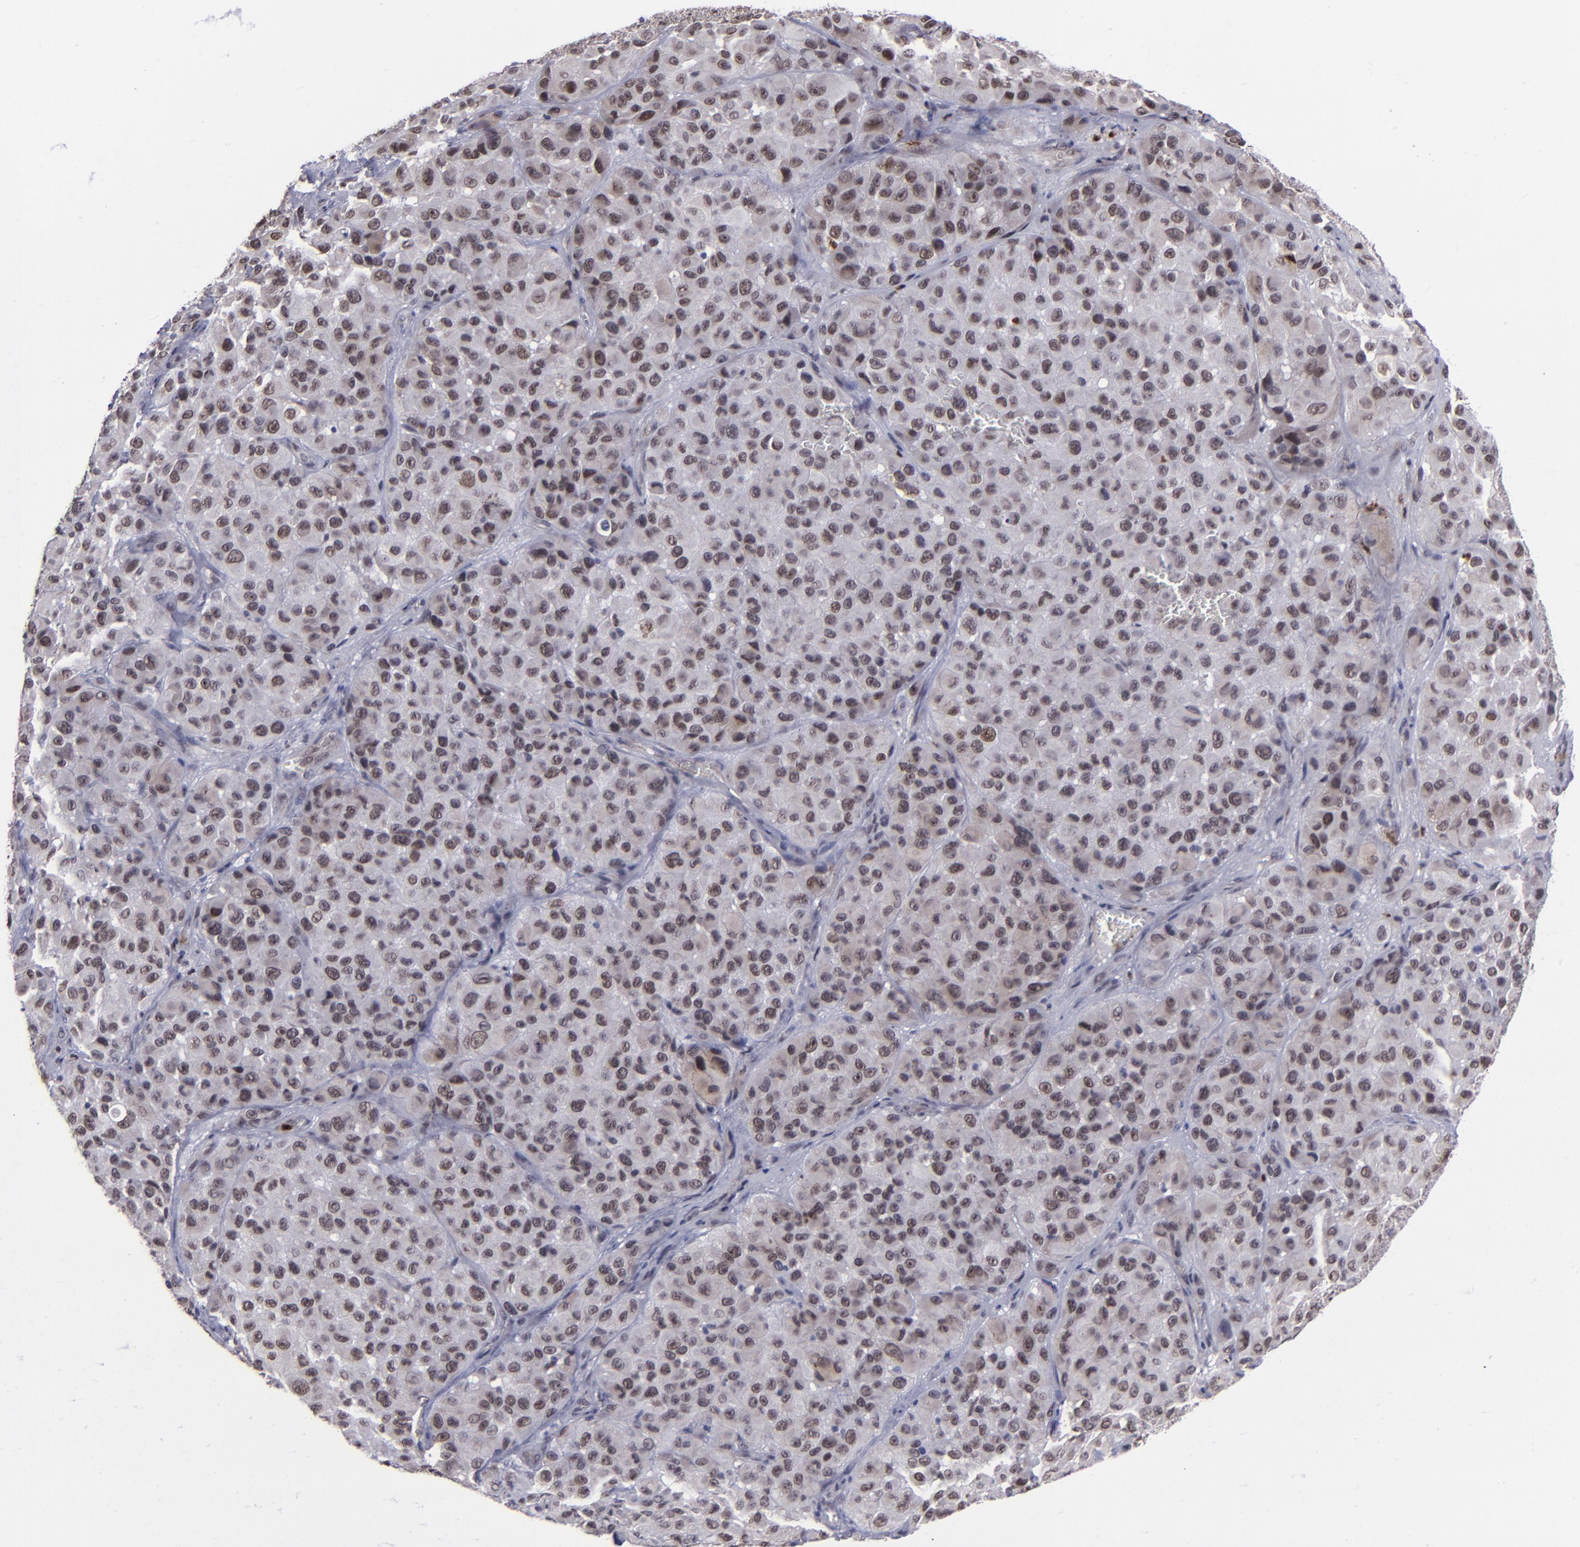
{"staining": {"intensity": "weak", "quantity": ">75%", "location": "nuclear"}, "tissue": "melanoma", "cell_type": "Tumor cells", "image_type": "cancer", "snomed": [{"axis": "morphology", "description": "Malignant melanoma, NOS"}, {"axis": "topography", "description": "Skin"}], "caption": "A brown stain highlights weak nuclear positivity of a protein in human malignant melanoma tumor cells. Using DAB (3,3'-diaminobenzidine) (brown) and hematoxylin (blue) stains, captured at high magnification using brightfield microscopy.", "gene": "RREB1", "patient": {"sex": "female", "age": 21}}